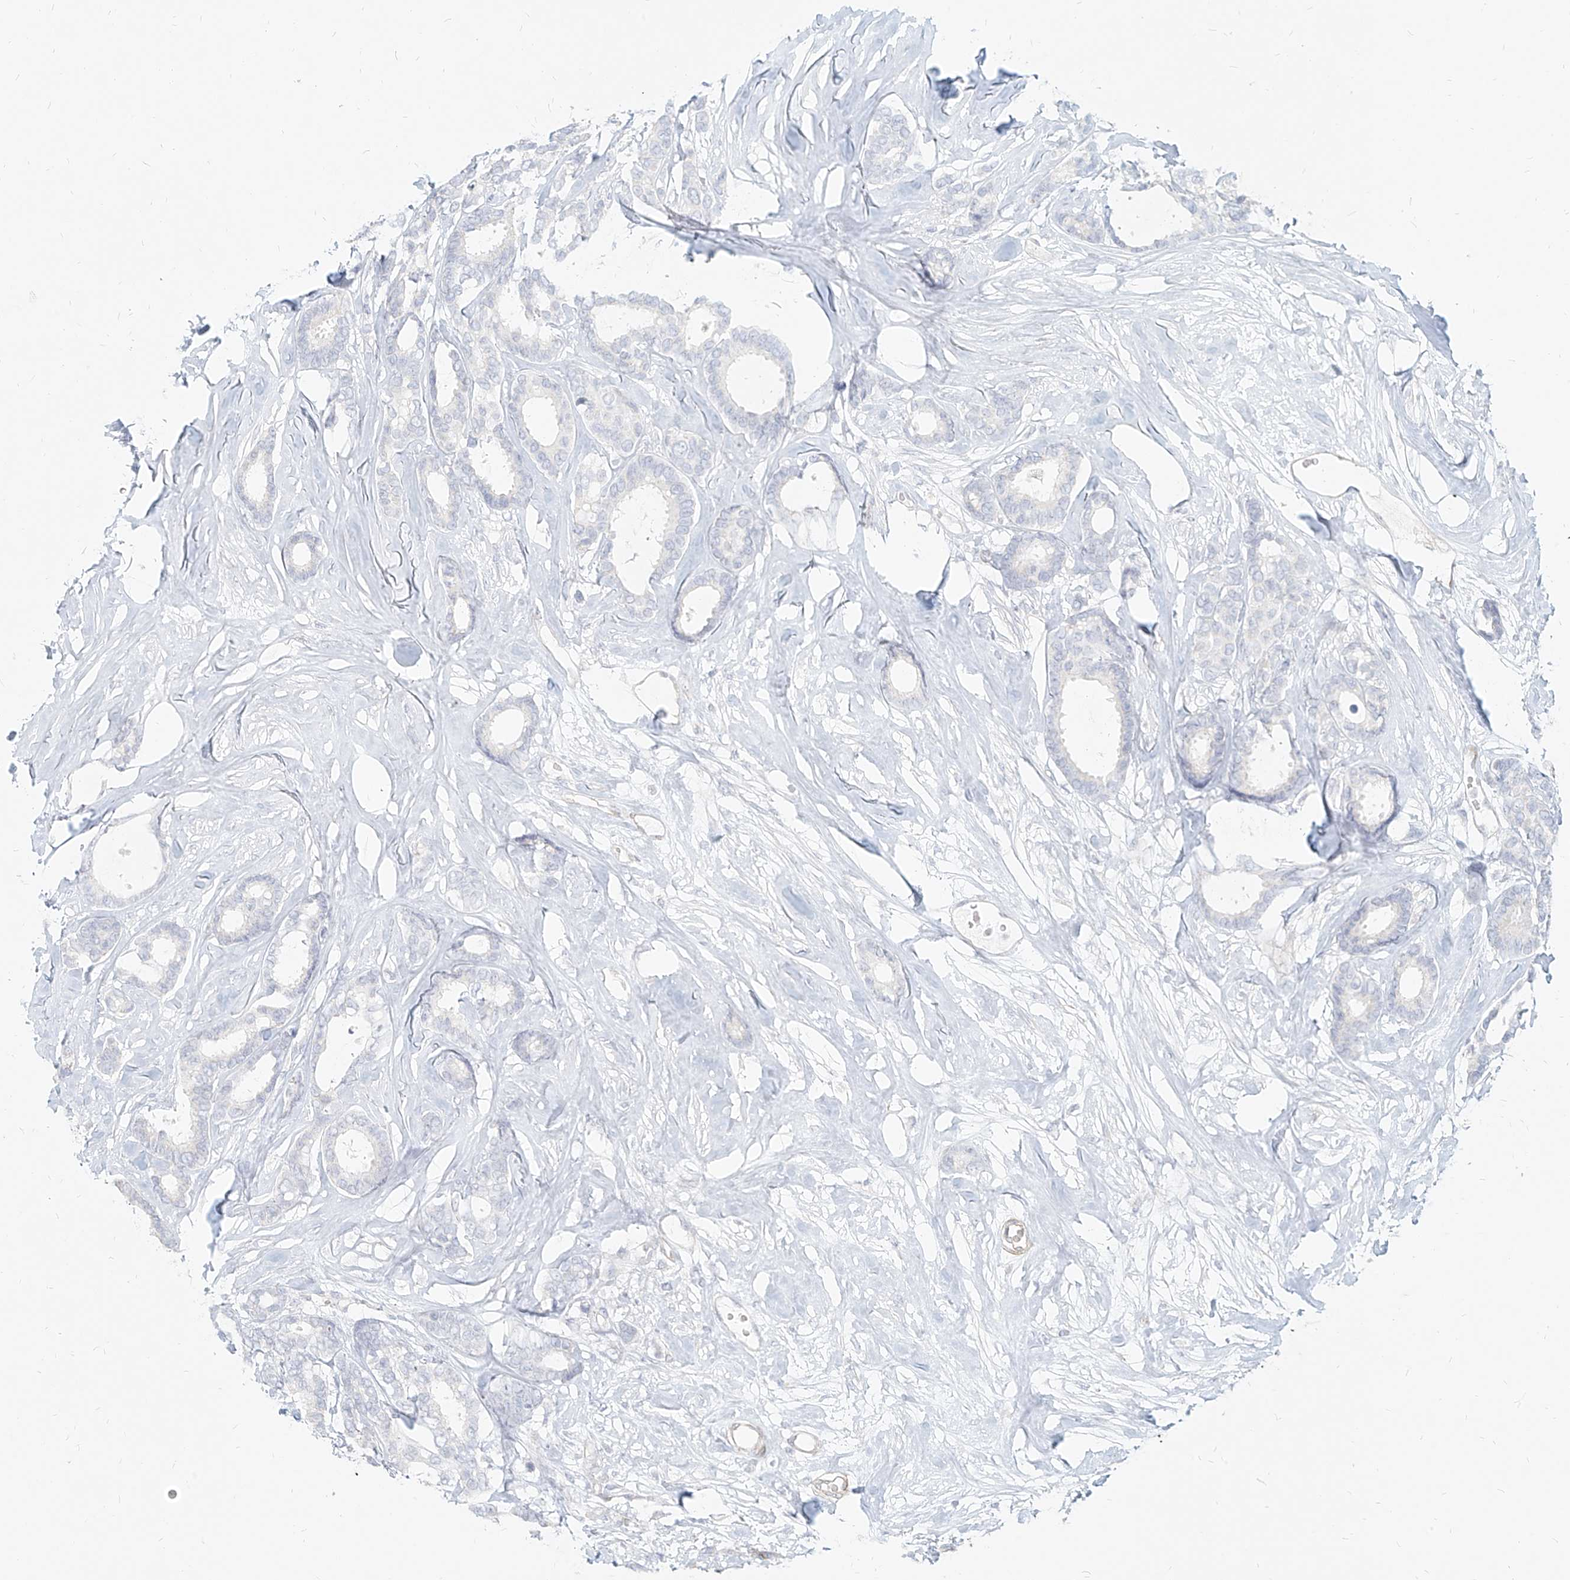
{"staining": {"intensity": "negative", "quantity": "none", "location": "none"}, "tissue": "breast cancer", "cell_type": "Tumor cells", "image_type": "cancer", "snomed": [{"axis": "morphology", "description": "Duct carcinoma"}, {"axis": "topography", "description": "Breast"}], "caption": "Tumor cells are negative for protein expression in human breast cancer (intraductal carcinoma).", "gene": "ITPKB", "patient": {"sex": "female", "age": 87}}